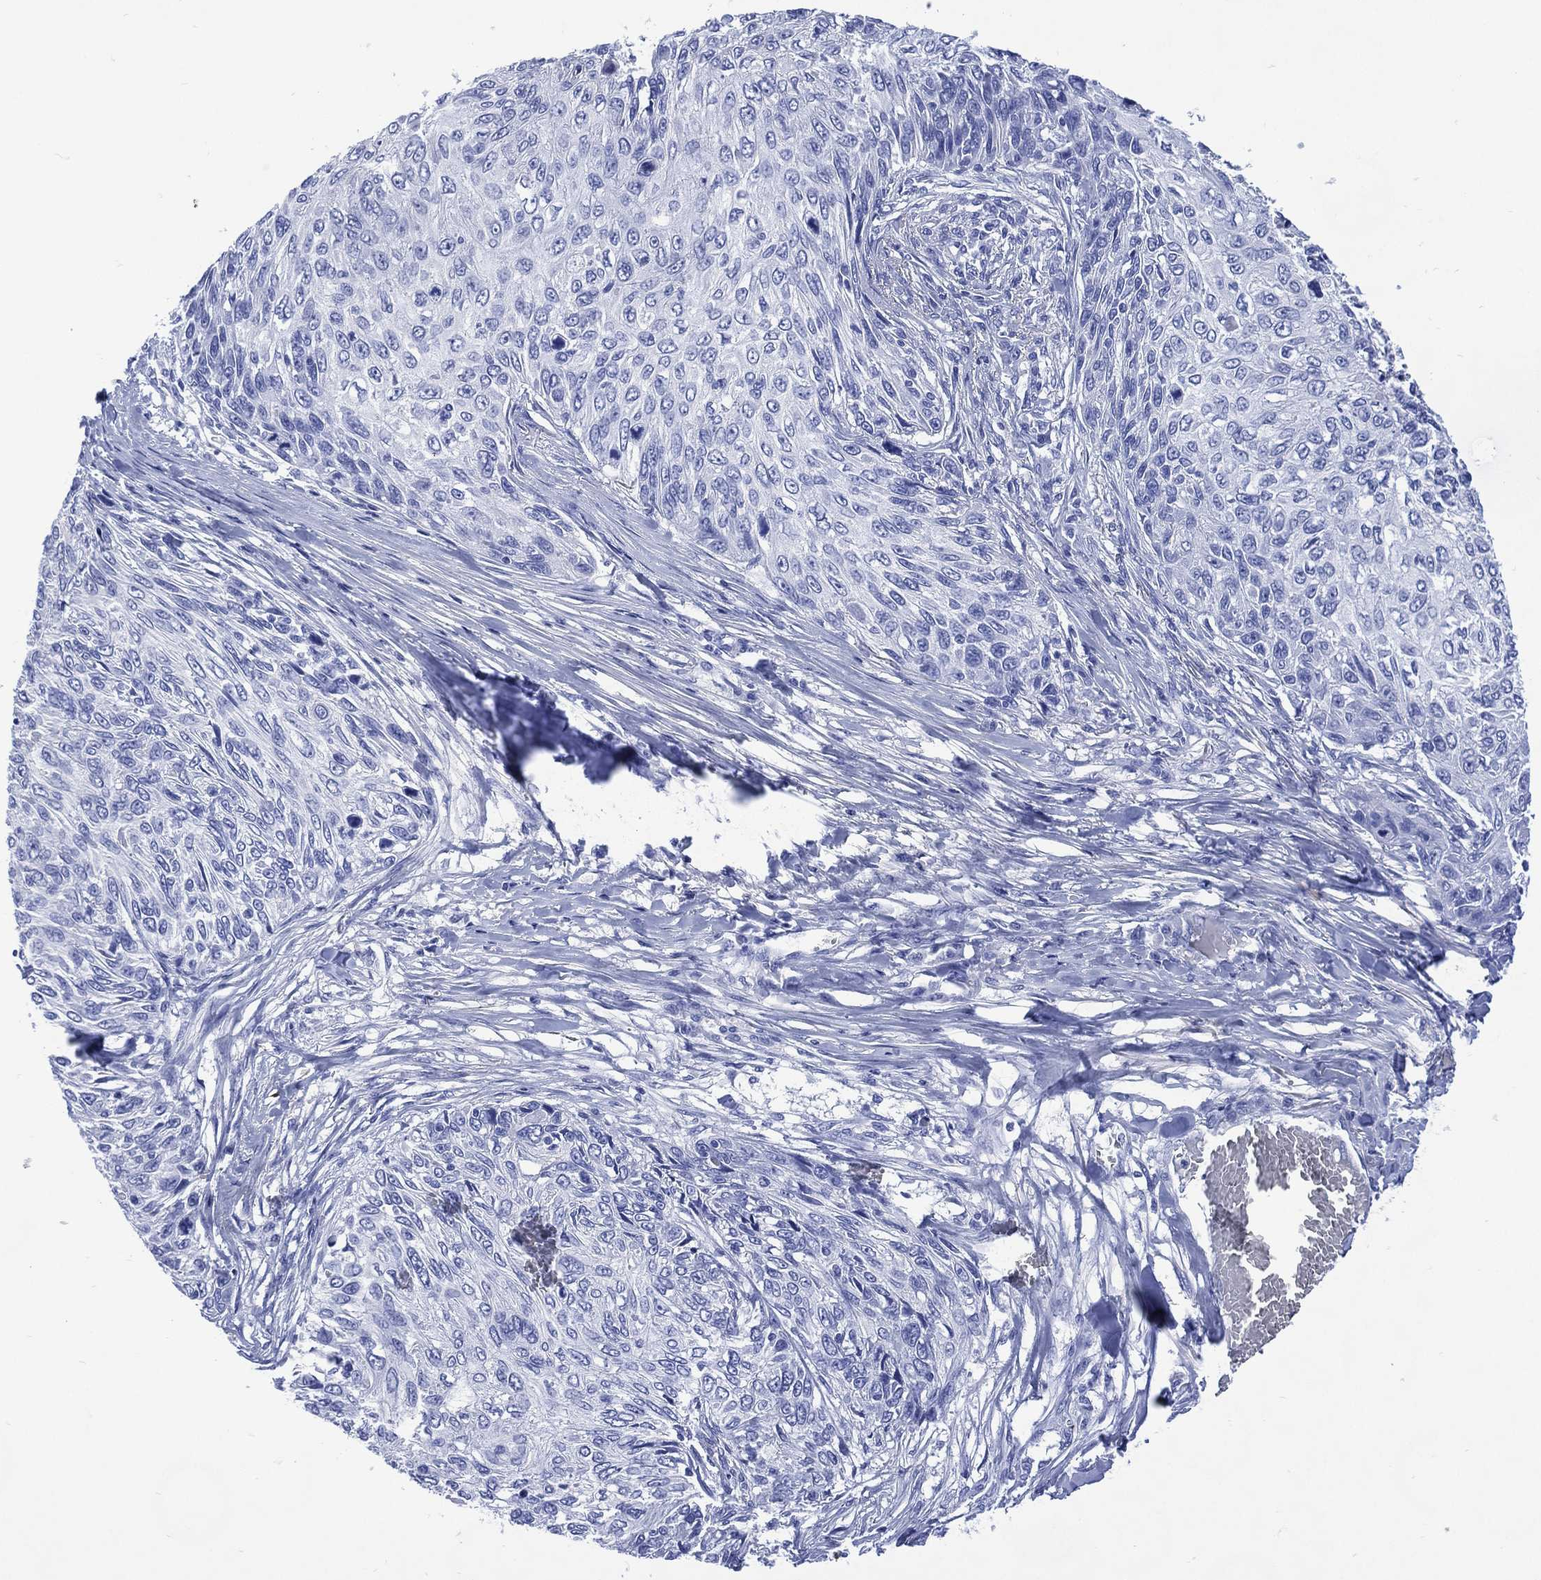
{"staining": {"intensity": "negative", "quantity": "none", "location": "none"}, "tissue": "skin cancer", "cell_type": "Tumor cells", "image_type": "cancer", "snomed": [{"axis": "morphology", "description": "Squamous cell carcinoma, NOS"}, {"axis": "topography", "description": "Skin"}], "caption": "Tumor cells are negative for brown protein staining in squamous cell carcinoma (skin). The staining is performed using DAB (3,3'-diaminobenzidine) brown chromogen with nuclei counter-stained in using hematoxylin.", "gene": "SHCBP1L", "patient": {"sex": "male", "age": 92}}